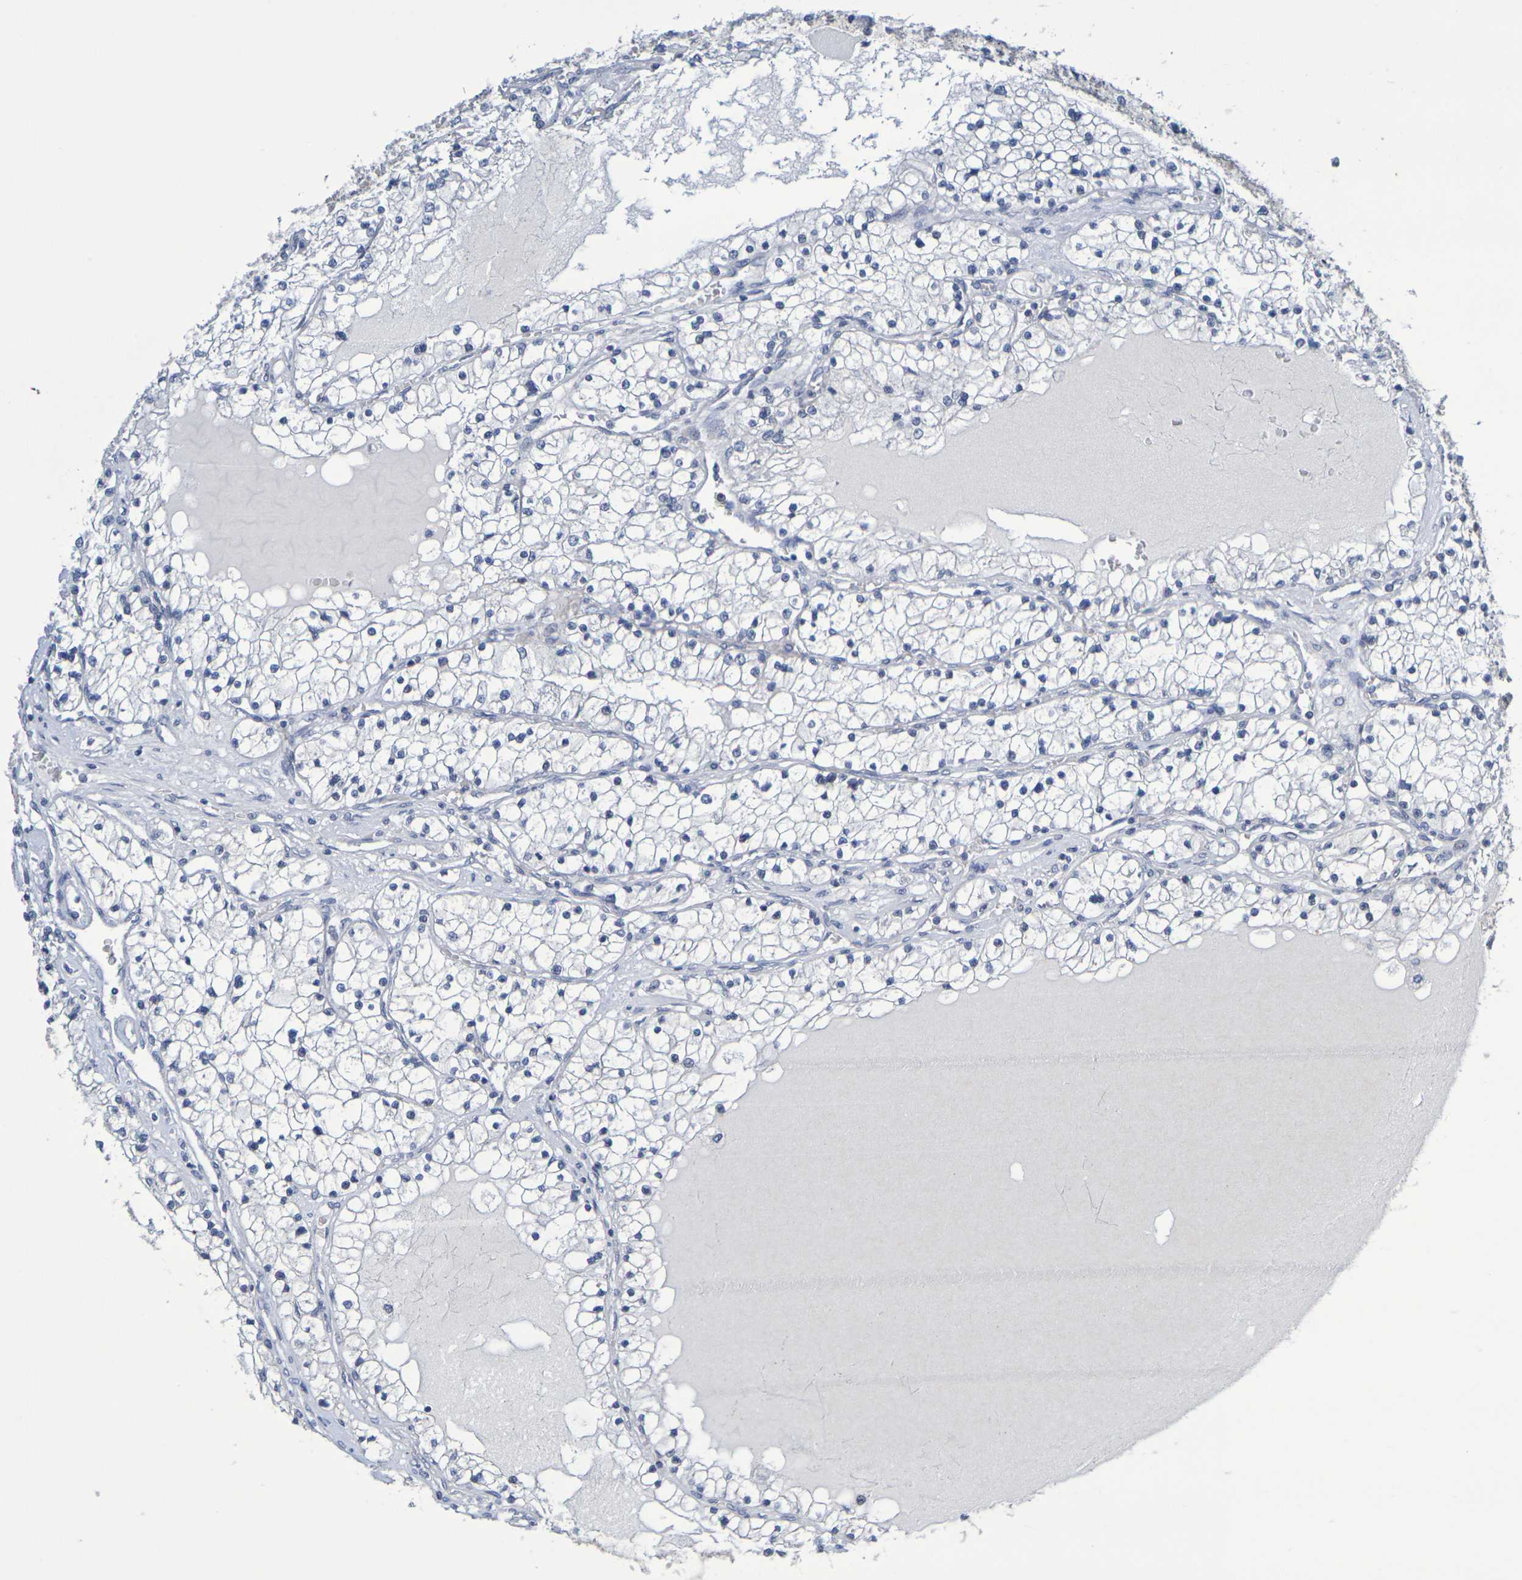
{"staining": {"intensity": "negative", "quantity": "none", "location": "none"}, "tissue": "renal cancer", "cell_type": "Tumor cells", "image_type": "cancer", "snomed": [{"axis": "morphology", "description": "Adenocarcinoma, NOS"}, {"axis": "topography", "description": "Kidney"}], "caption": "Protein analysis of adenocarcinoma (renal) shows no significant staining in tumor cells. (DAB immunohistochemistry (IHC) visualized using brightfield microscopy, high magnification).", "gene": "CHRNB1", "patient": {"sex": "male", "age": 68}}